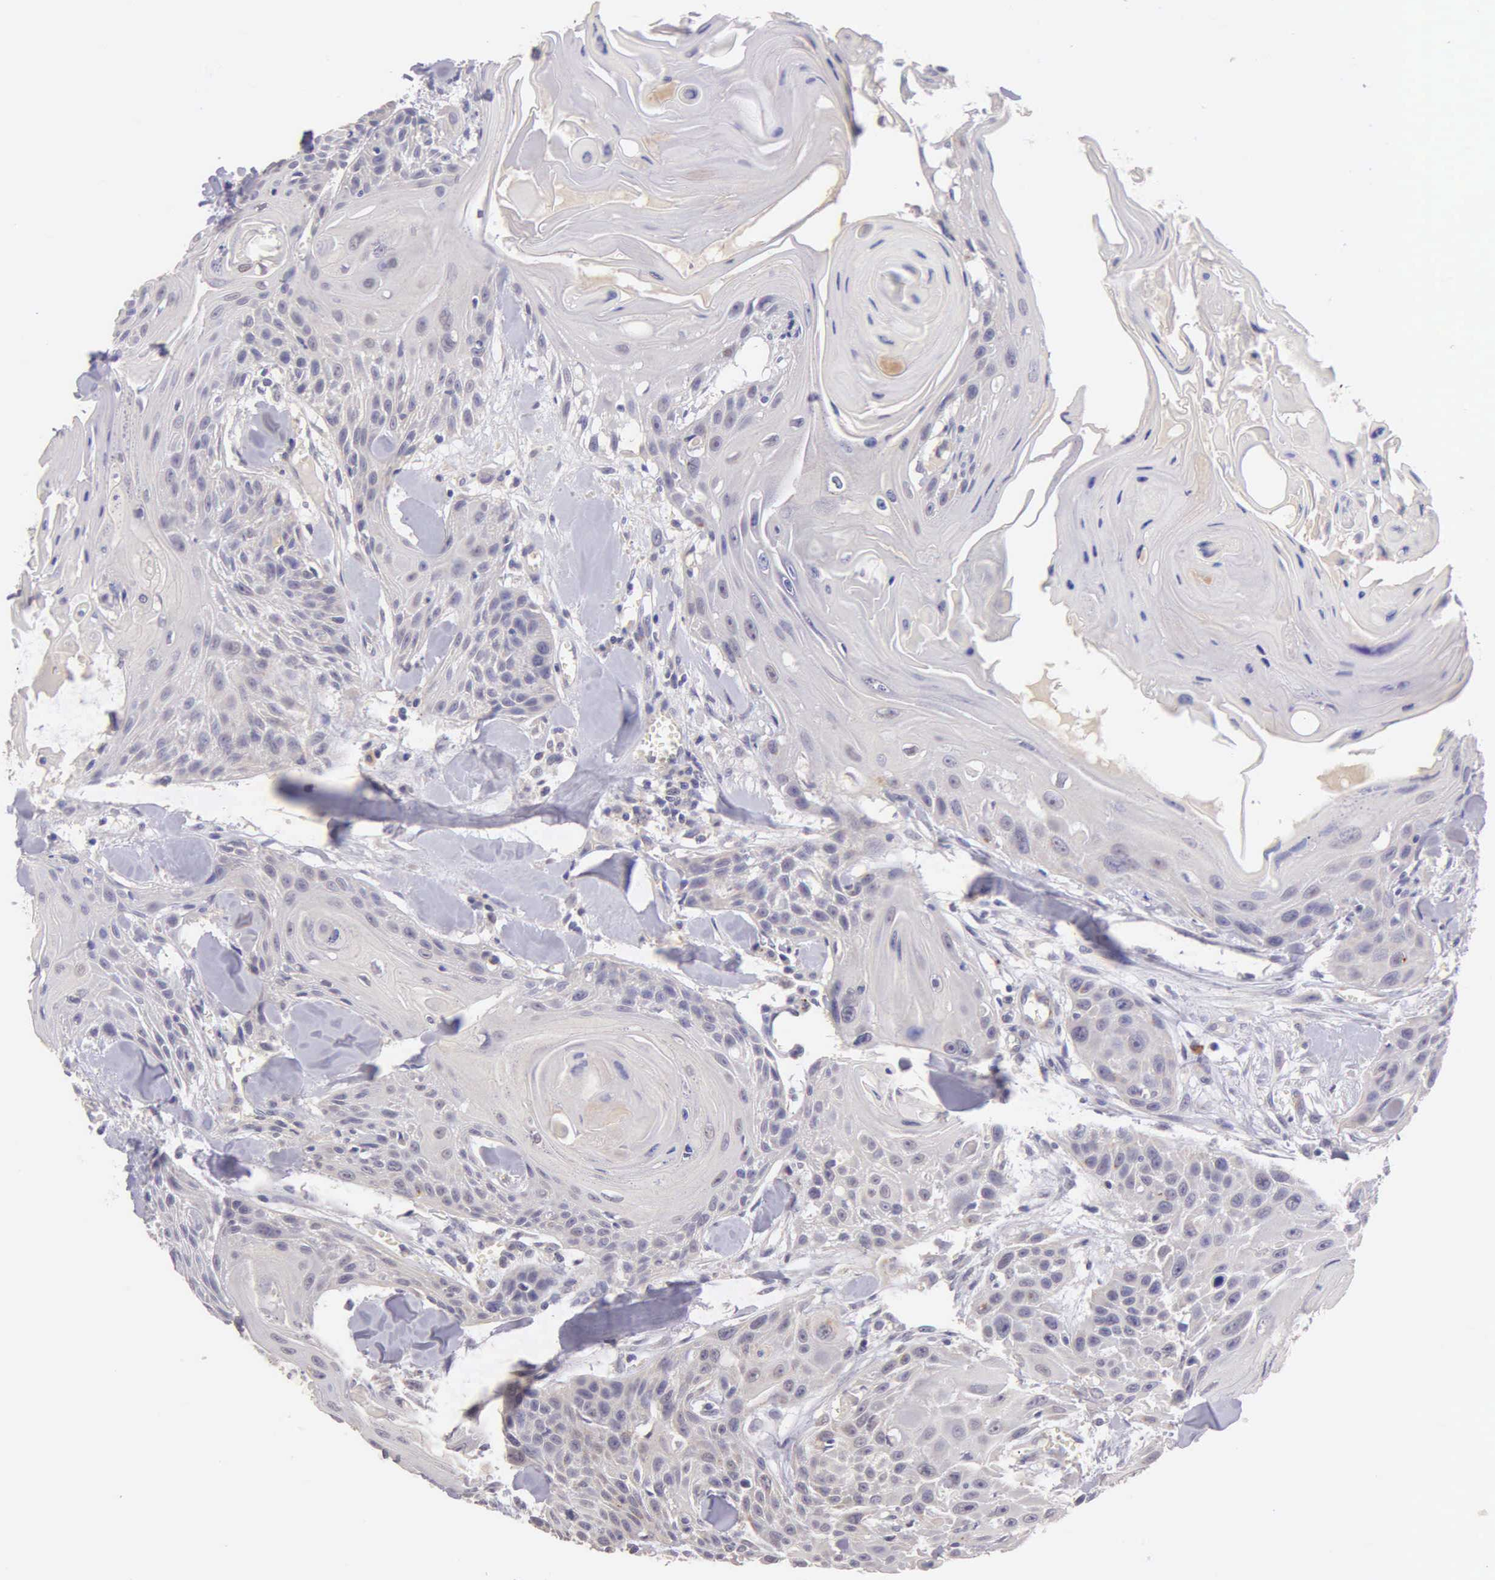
{"staining": {"intensity": "negative", "quantity": "none", "location": "none"}, "tissue": "head and neck cancer", "cell_type": "Tumor cells", "image_type": "cancer", "snomed": [{"axis": "morphology", "description": "Squamous cell carcinoma, NOS"}, {"axis": "morphology", "description": "Squamous cell carcinoma, metastatic, NOS"}, {"axis": "topography", "description": "Lymph node"}, {"axis": "topography", "description": "Salivary gland"}, {"axis": "topography", "description": "Head-Neck"}], "caption": "IHC photomicrograph of neoplastic tissue: head and neck cancer stained with DAB shows no significant protein staining in tumor cells.", "gene": "ESR1", "patient": {"sex": "female", "age": 74}}